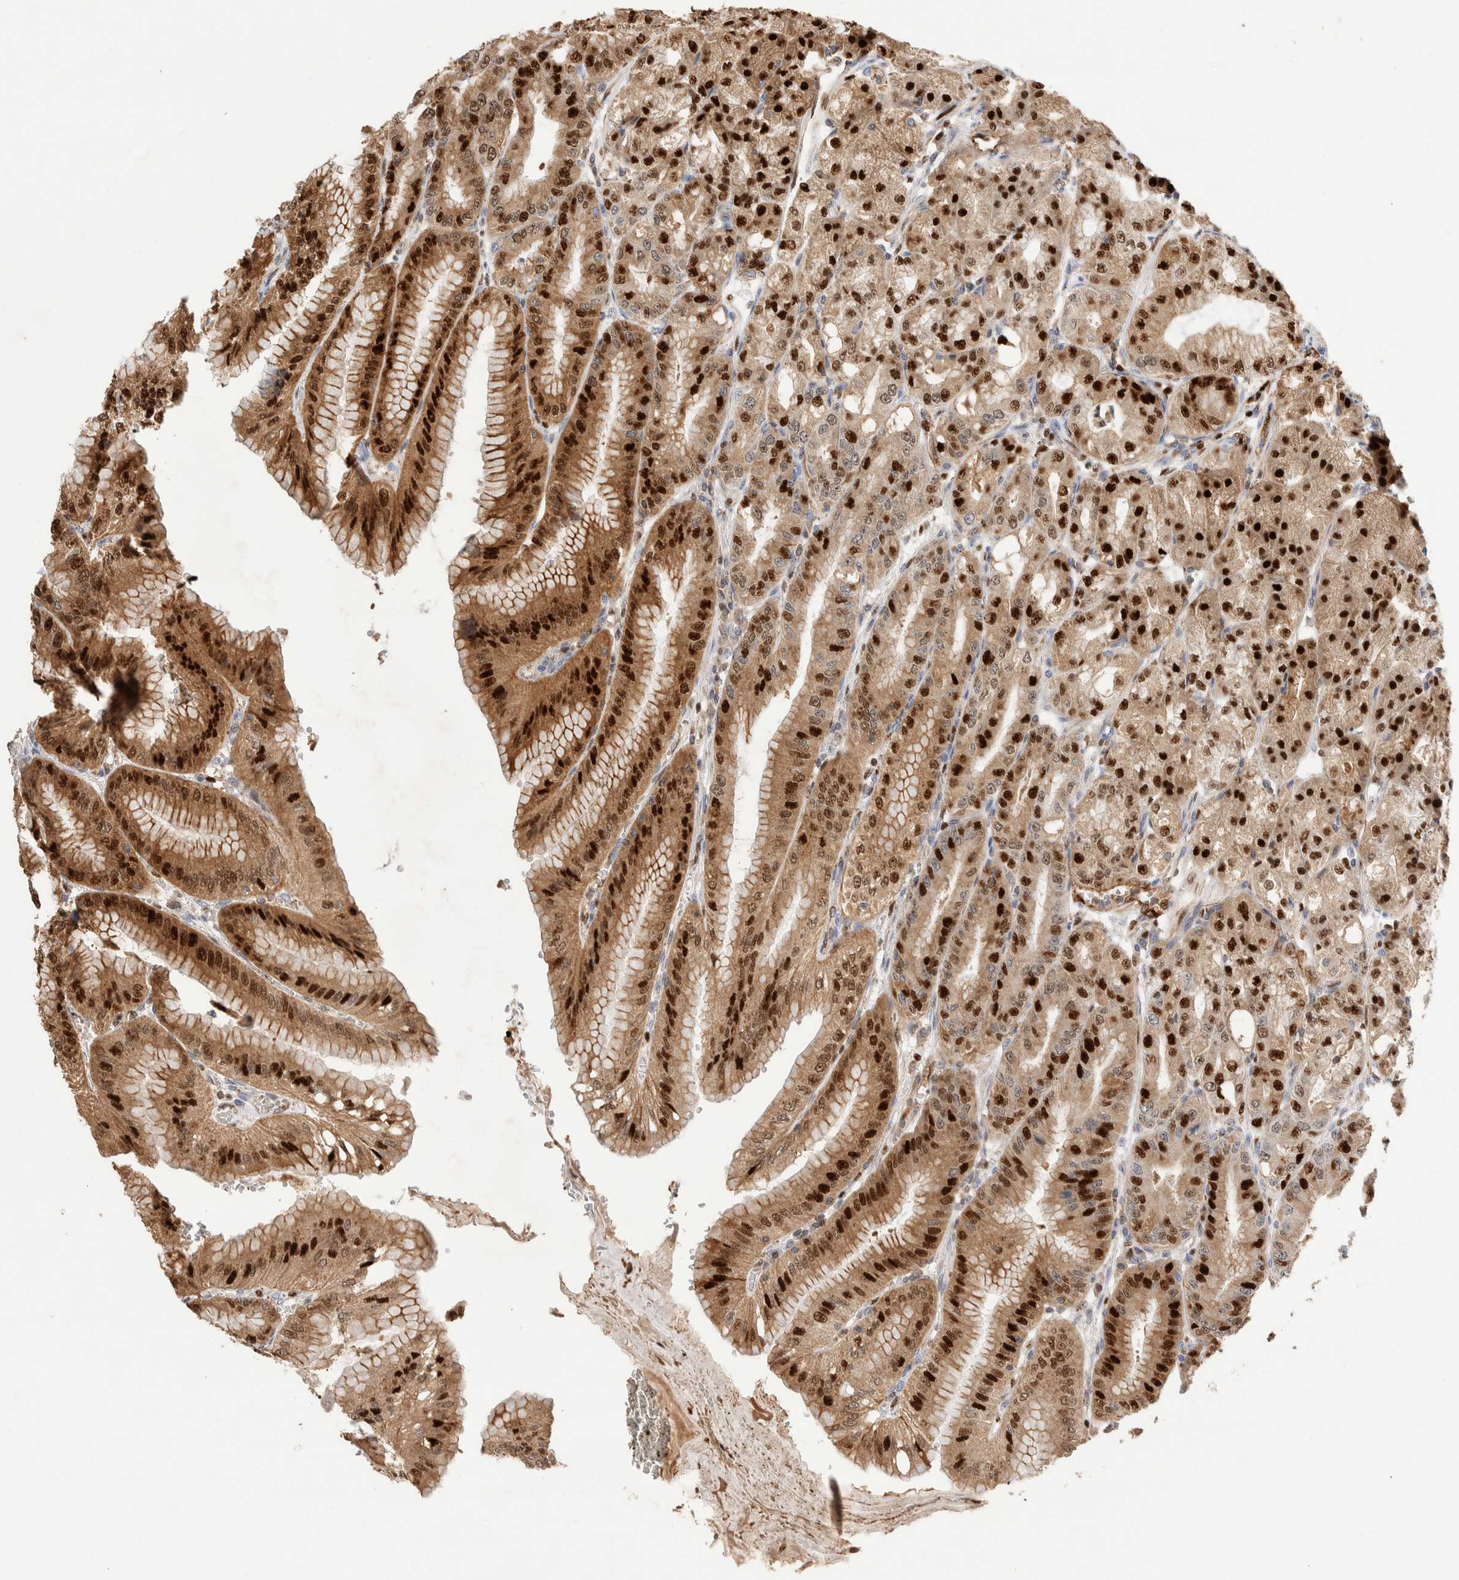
{"staining": {"intensity": "strong", "quantity": "25%-75%", "location": "cytoplasmic/membranous,nuclear"}, "tissue": "stomach", "cell_type": "Glandular cells", "image_type": "normal", "snomed": [{"axis": "morphology", "description": "Normal tissue, NOS"}, {"axis": "topography", "description": "Stomach, lower"}], "caption": "Immunohistochemistry of normal stomach exhibits high levels of strong cytoplasmic/membranous,nuclear positivity in approximately 25%-75% of glandular cells. Immunohistochemistry (ihc) stains the protein of interest in brown and the nuclei are stained blue.", "gene": "NSMAF", "patient": {"sex": "male", "age": 71}}